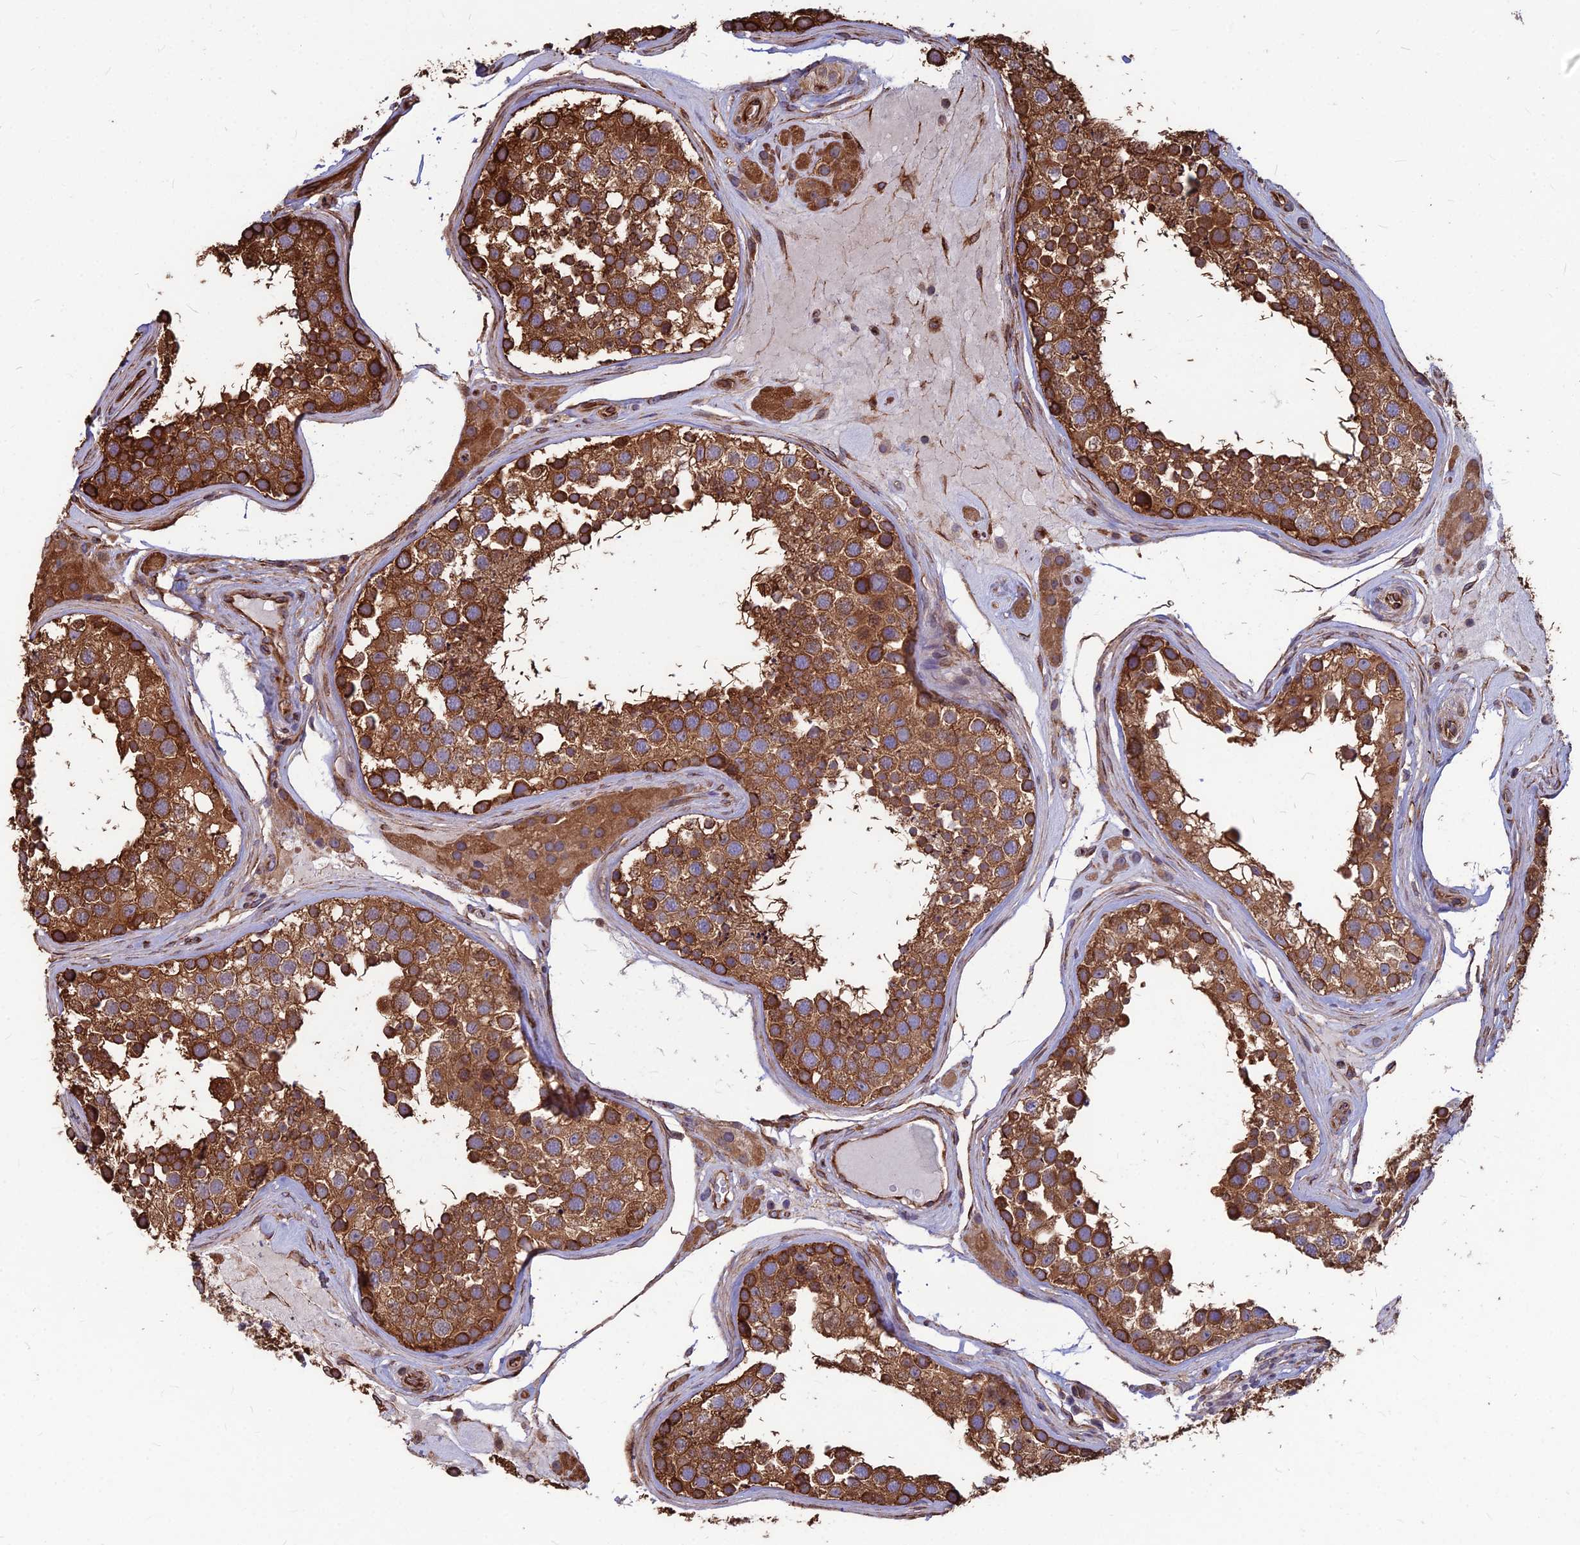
{"staining": {"intensity": "strong", "quantity": ">75%", "location": "cytoplasmic/membranous"}, "tissue": "testis", "cell_type": "Cells in seminiferous ducts", "image_type": "normal", "snomed": [{"axis": "morphology", "description": "Normal tissue, NOS"}, {"axis": "topography", "description": "Testis"}], "caption": "High-magnification brightfield microscopy of normal testis stained with DAB (brown) and counterstained with hematoxylin (blue). cells in seminiferous ducts exhibit strong cytoplasmic/membranous positivity is present in about>75% of cells.", "gene": "LSM6", "patient": {"sex": "male", "age": 46}}